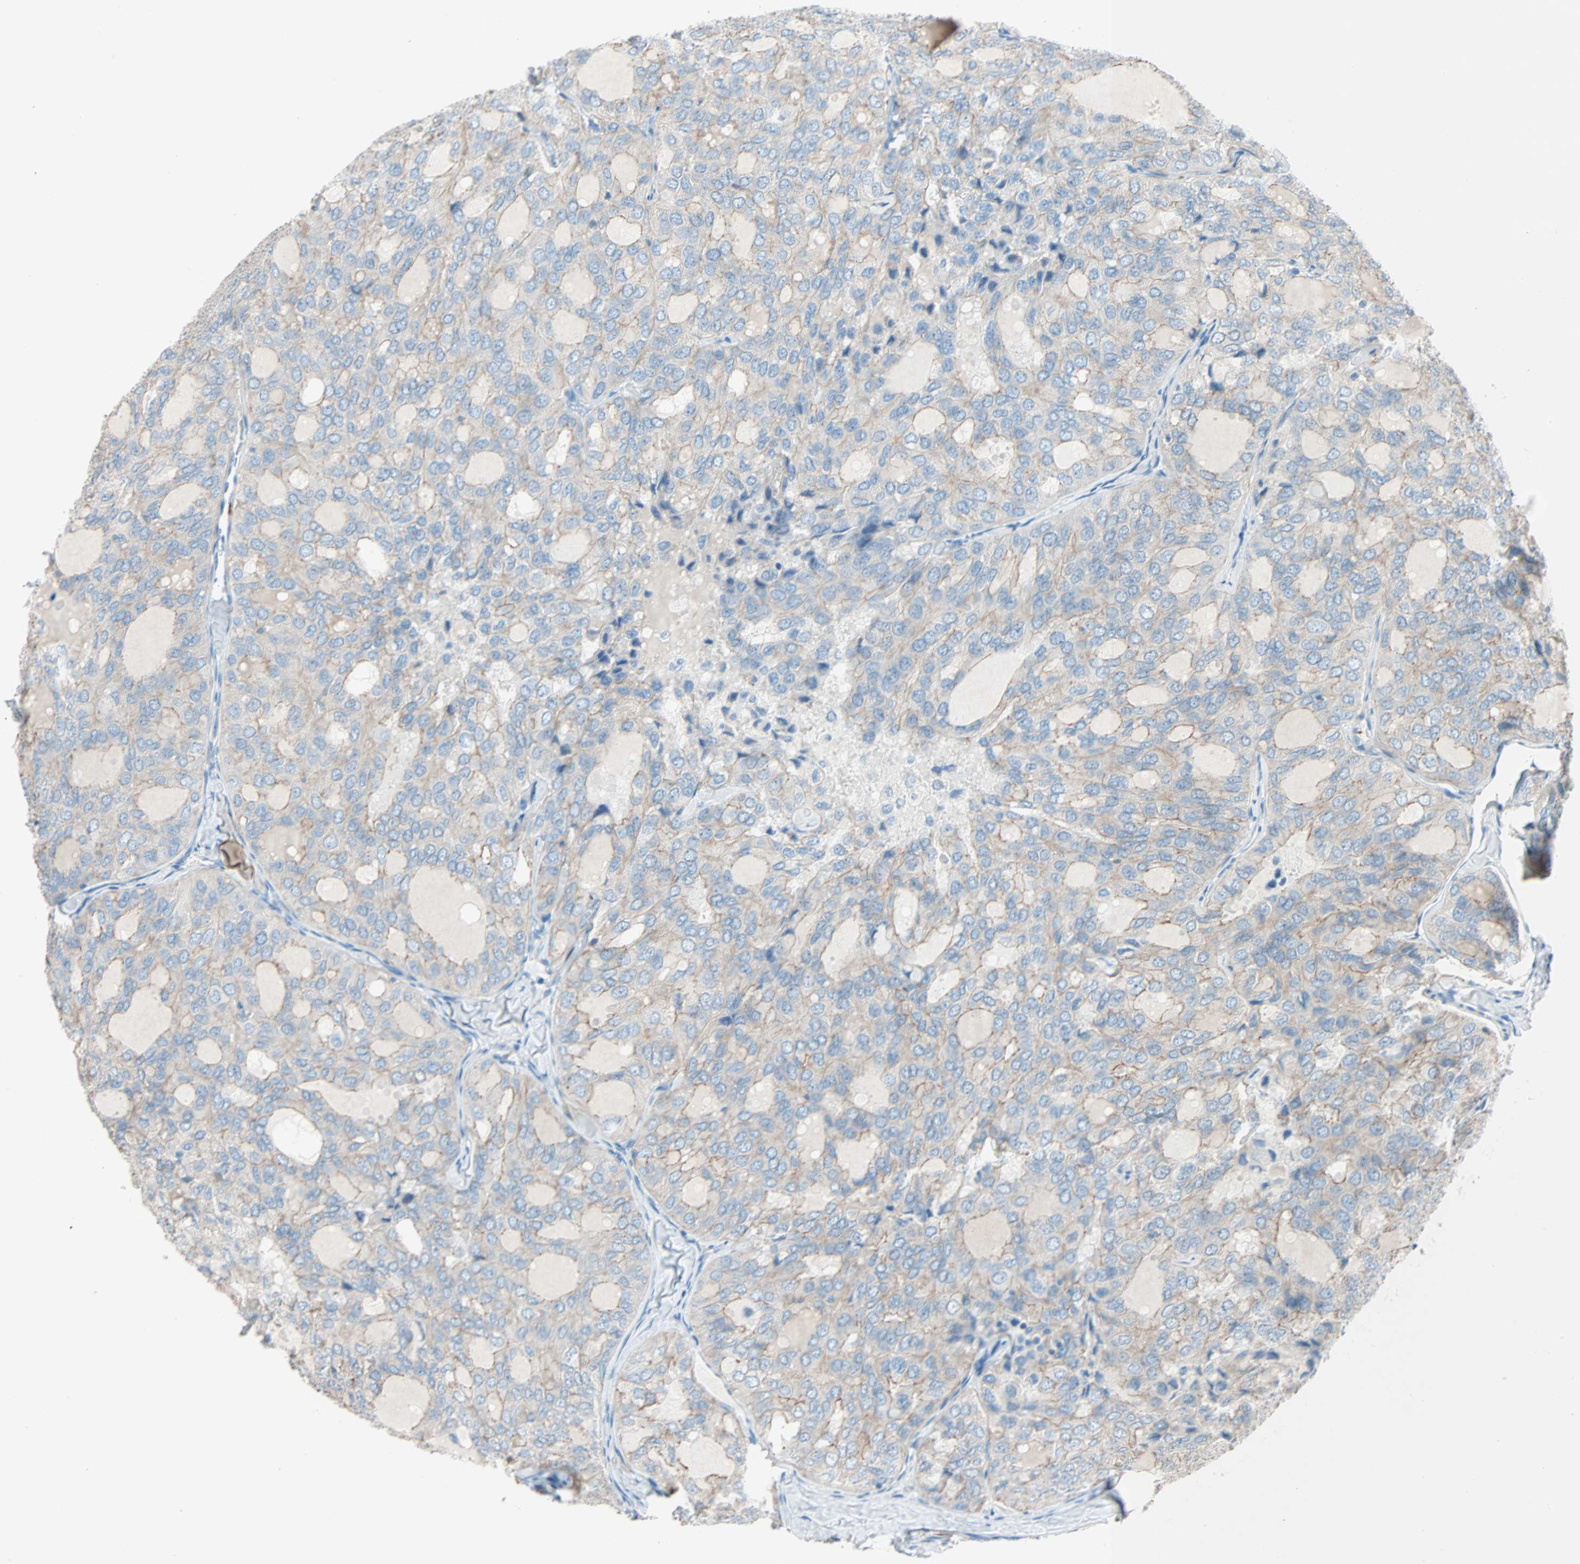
{"staining": {"intensity": "moderate", "quantity": ">75%", "location": "cytoplasmic/membranous"}, "tissue": "thyroid cancer", "cell_type": "Tumor cells", "image_type": "cancer", "snomed": [{"axis": "morphology", "description": "Follicular adenoma carcinoma, NOS"}, {"axis": "topography", "description": "Thyroid gland"}], "caption": "Moderate cytoplasmic/membranous protein staining is appreciated in approximately >75% of tumor cells in thyroid follicular adenoma carcinoma. Using DAB (brown) and hematoxylin (blue) stains, captured at high magnification using brightfield microscopy.", "gene": "LY6G6F", "patient": {"sex": "male", "age": 75}}